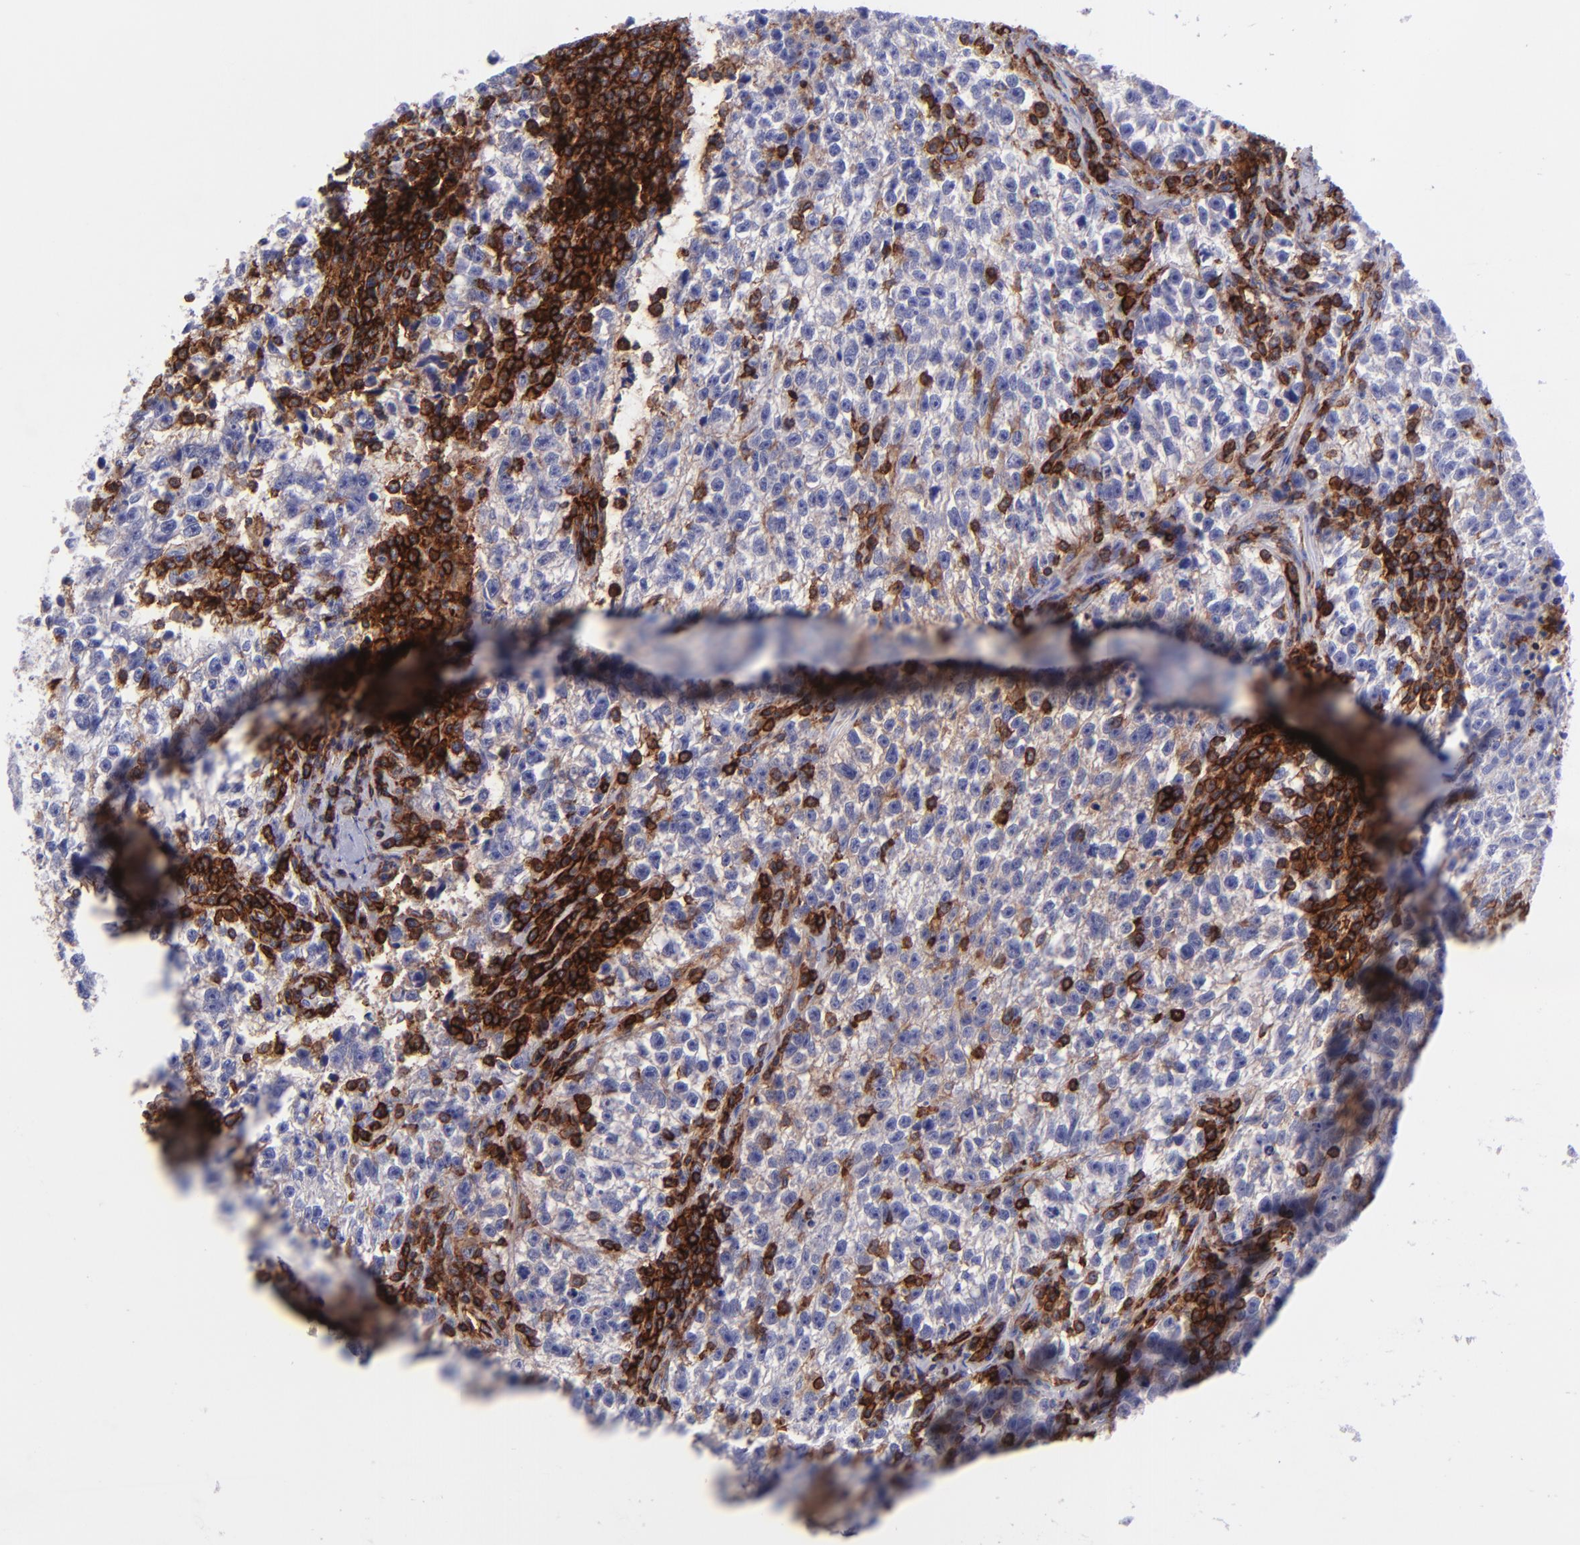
{"staining": {"intensity": "weak", "quantity": "25%-75%", "location": "cytoplasmic/membranous"}, "tissue": "testis cancer", "cell_type": "Tumor cells", "image_type": "cancer", "snomed": [{"axis": "morphology", "description": "Seminoma, NOS"}, {"axis": "topography", "description": "Testis"}], "caption": "Weak cytoplasmic/membranous staining is seen in approximately 25%-75% of tumor cells in testis cancer (seminoma).", "gene": "ICAM3", "patient": {"sex": "male", "age": 38}}